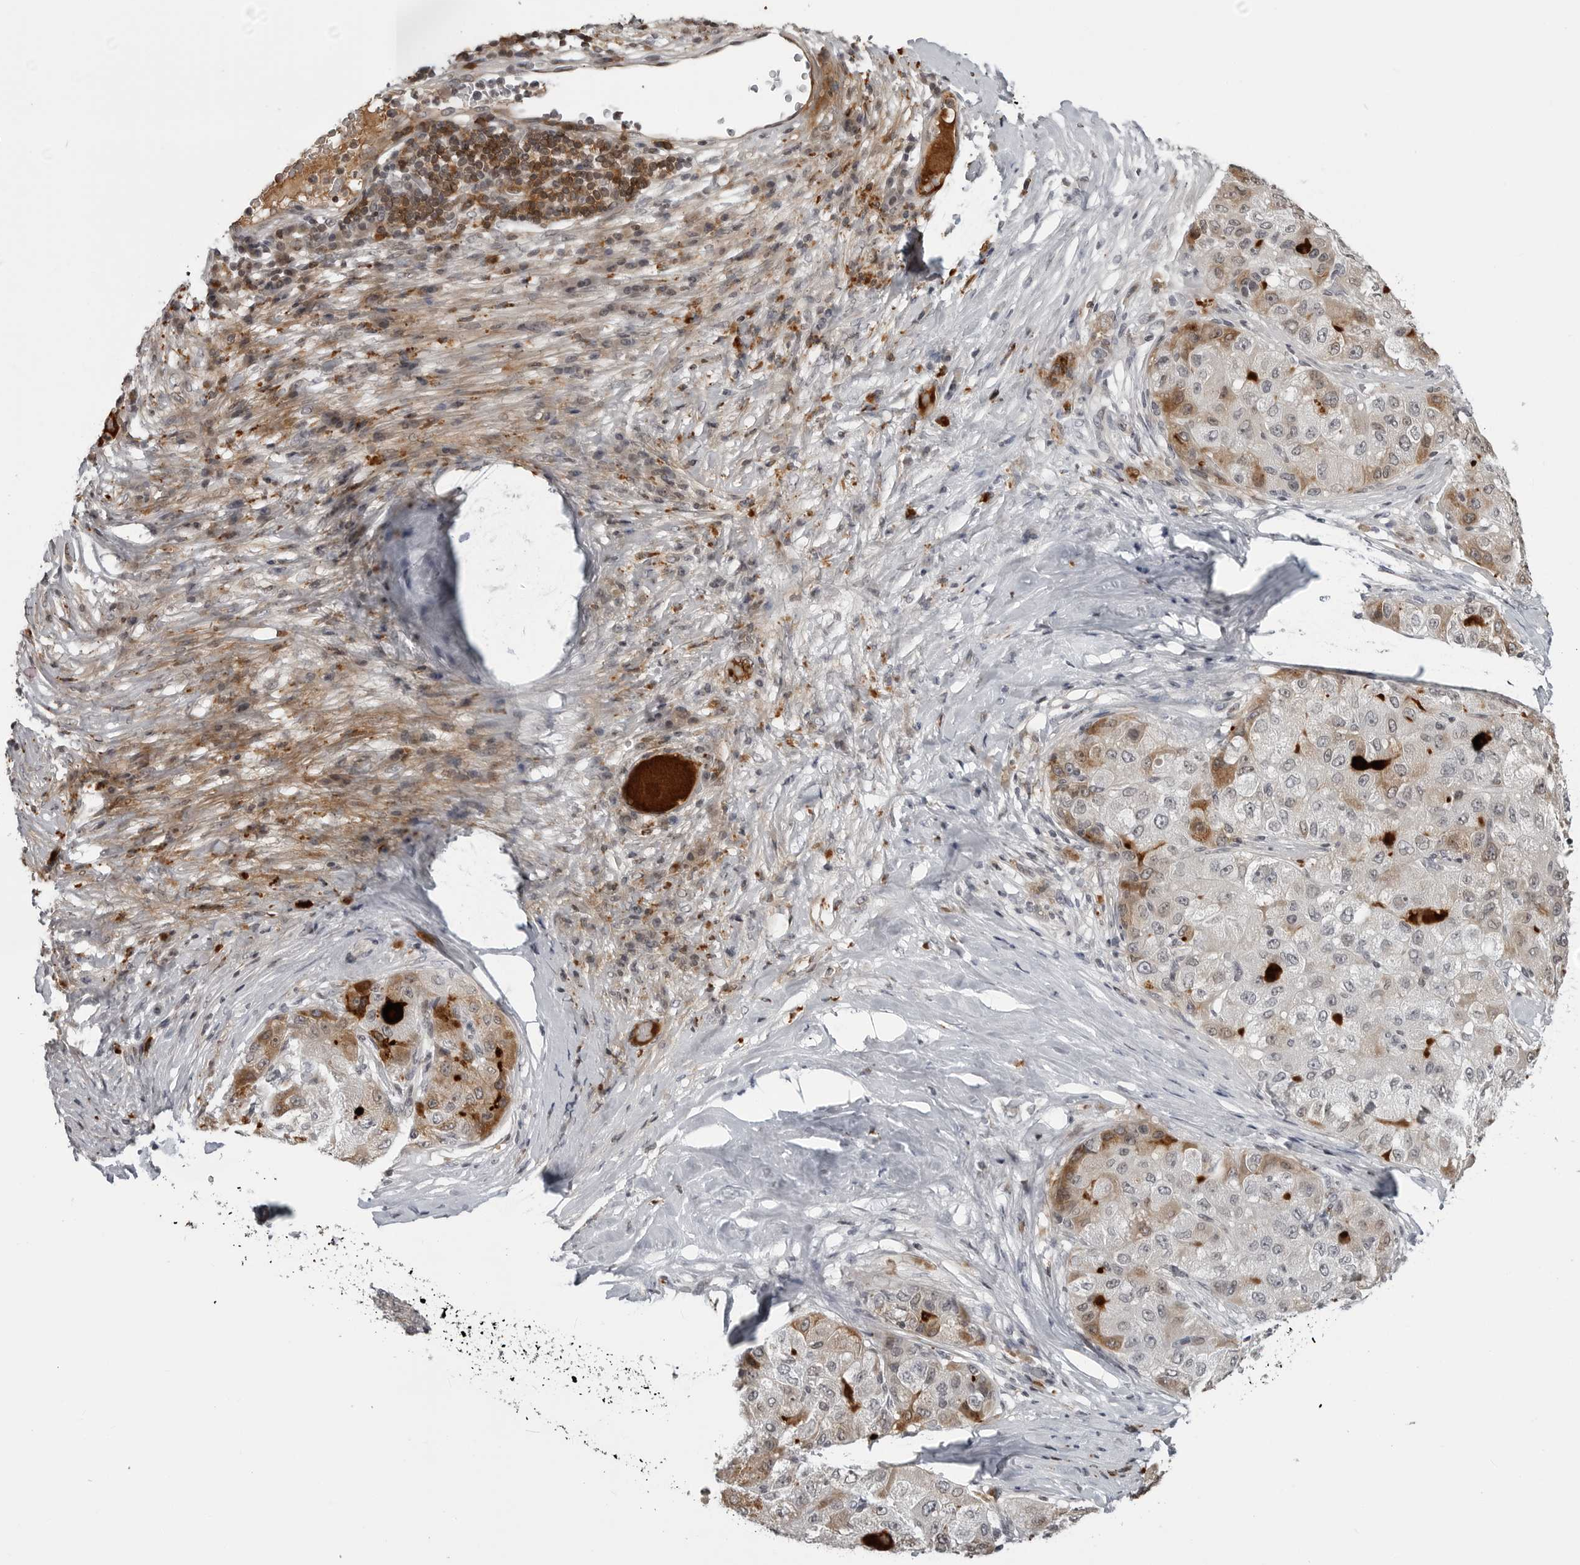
{"staining": {"intensity": "moderate", "quantity": "<25%", "location": "cytoplasmic/membranous"}, "tissue": "liver cancer", "cell_type": "Tumor cells", "image_type": "cancer", "snomed": [{"axis": "morphology", "description": "Carcinoma, Hepatocellular, NOS"}, {"axis": "topography", "description": "Liver"}], "caption": "About <25% of tumor cells in liver hepatocellular carcinoma exhibit moderate cytoplasmic/membranous protein positivity as visualized by brown immunohistochemical staining.", "gene": "CXCR5", "patient": {"sex": "male", "age": 80}}